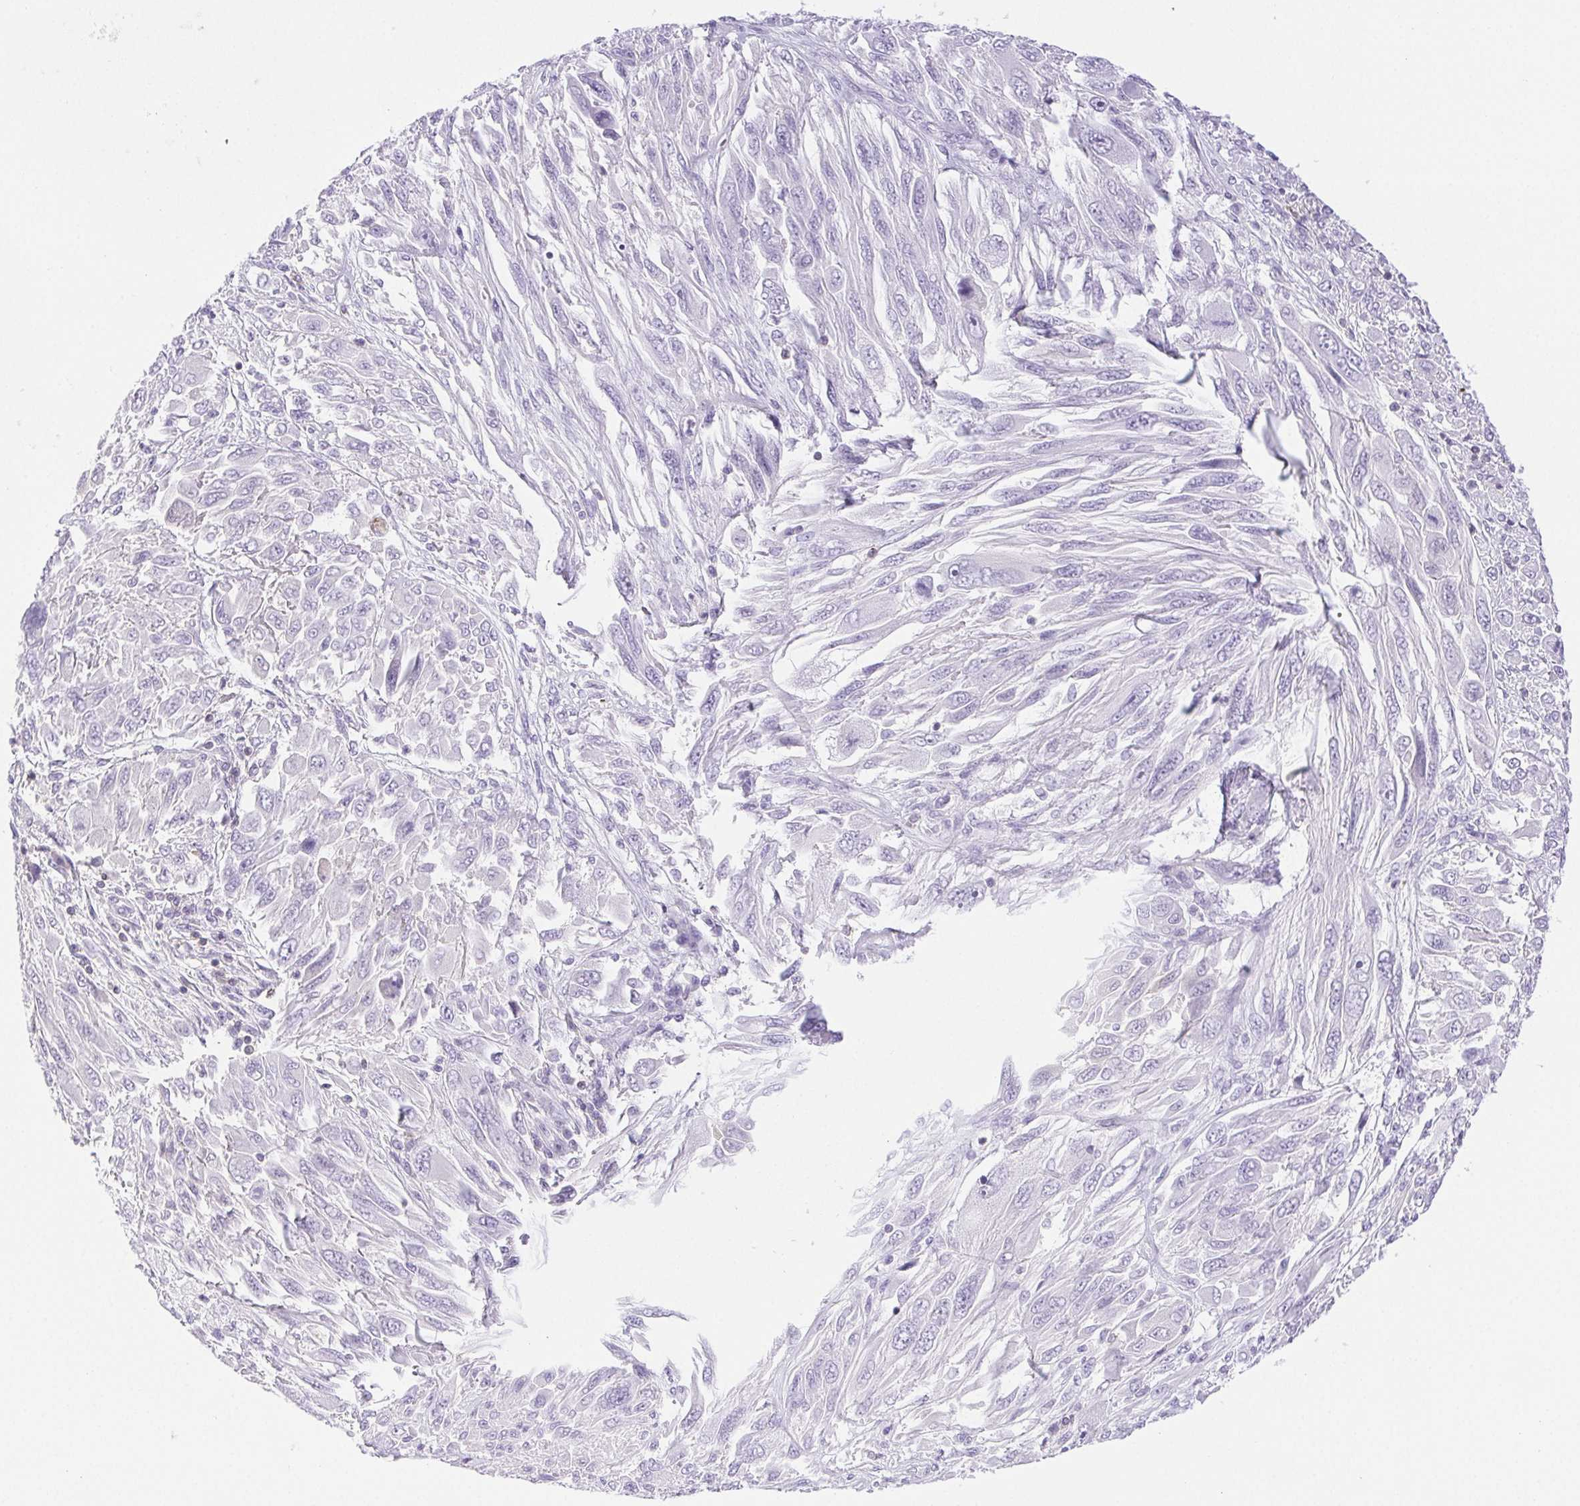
{"staining": {"intensity": "negative", "quantity": "none", "location": "none"}, "tissue": "melanoma", "cell_type": "Tumor cells", "image_type": "cancer", "snomed": [{"axis": "morphology", "description": "Malignant melanoma, NOS"}, {"axis": "topography", "description": "Skin"}], "caption": "Immunohistochemistry (IHC) of malignant melanoma shows no staining in tumor cells.", "gene": "HLA-G", "patient": {"sex": "female", "age": 91}}